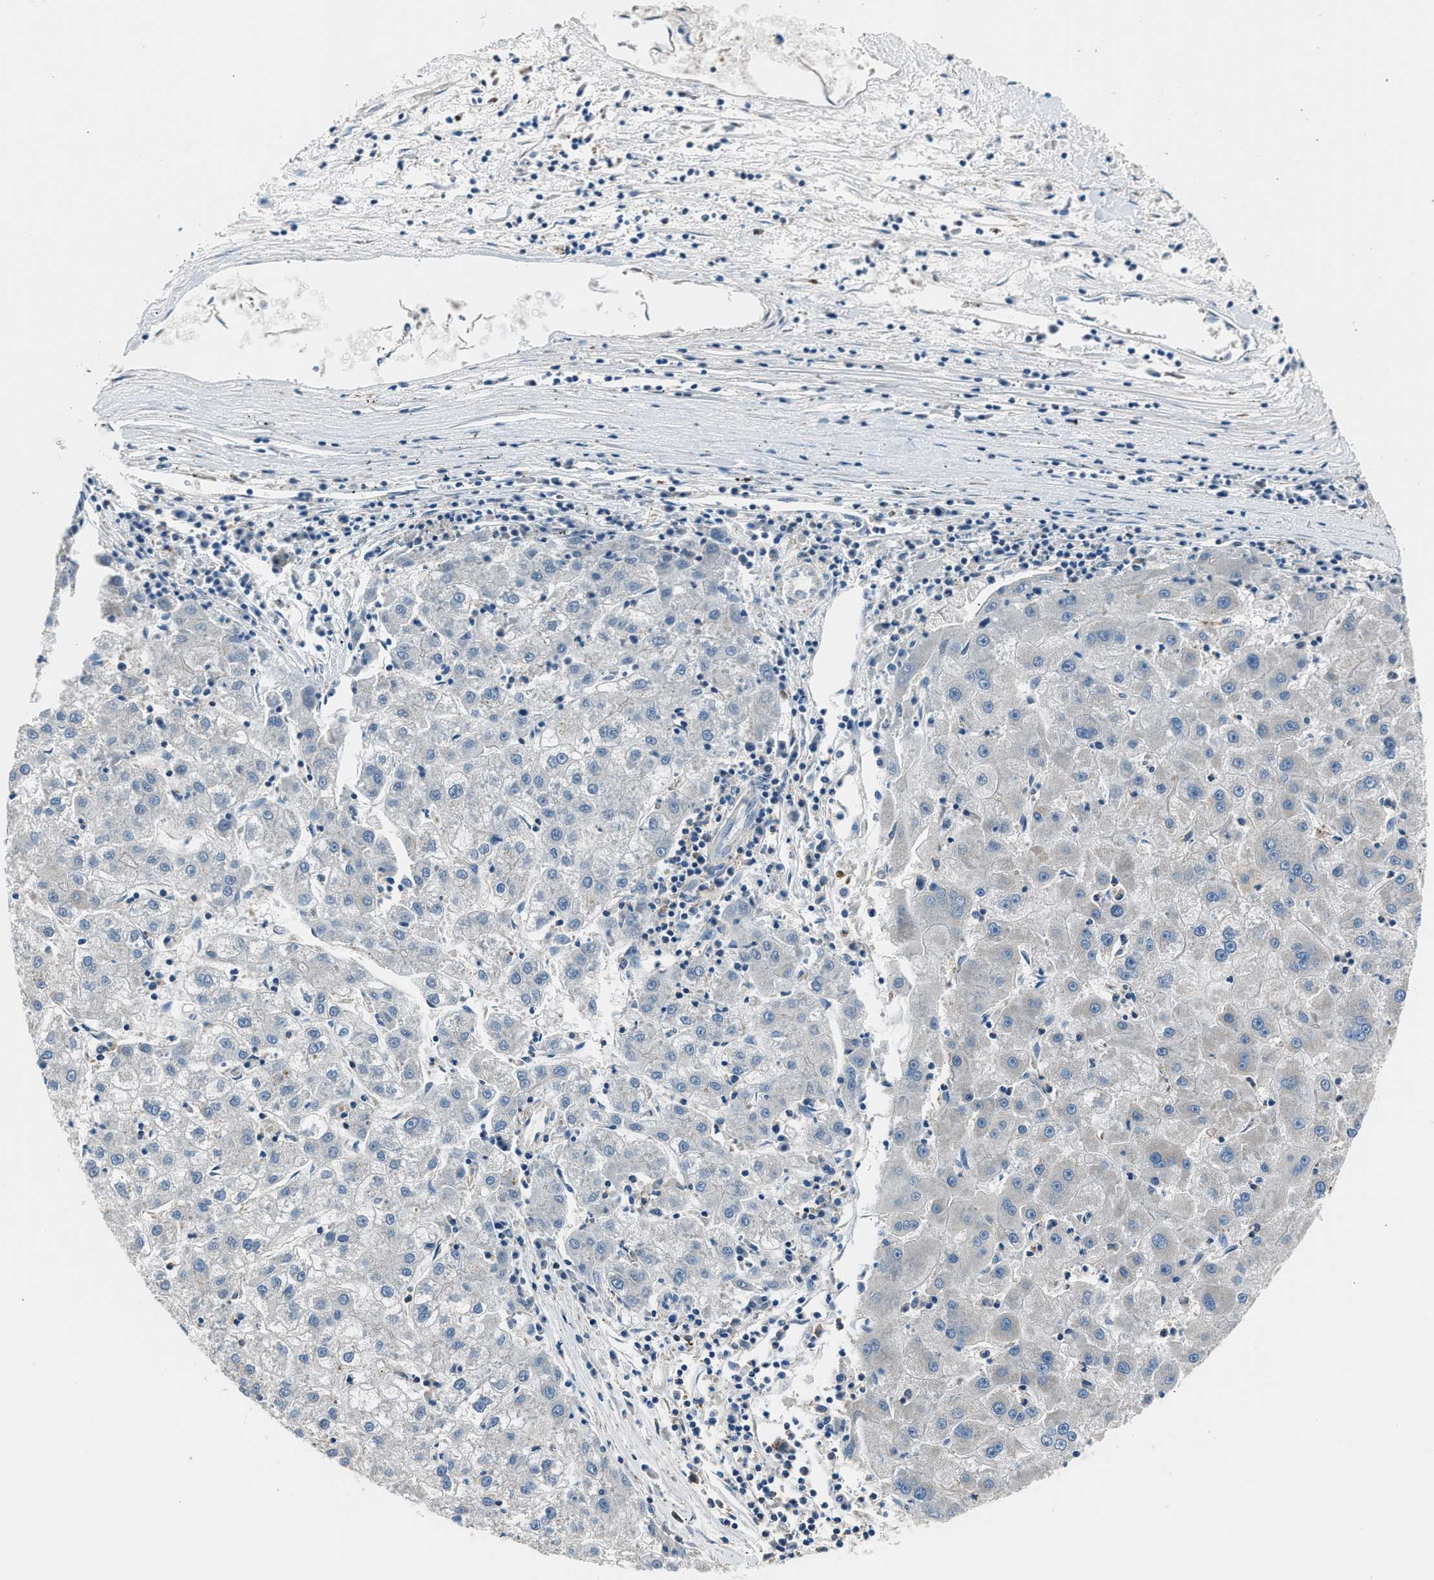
{"staining": {"intensity": "negative", "quantity": "none", "location": "none"}, "tissue": "liver cancer", "cell_type": "Tumor cells", "image_type": "cancer", "snomed": [{"axis": "morphology", "description": "Carcinoma, Hepatocellular, NOS"}, {"axis": "topography", "description": "Liver"}], "caption": "This is a micrograph of immunohistochemistry staining of liver cancer (hepatocellular carcinoma), which shows no positivity in tumor cells.", "gene": "LMLN", "patient": {"sex": "male", "age": 72}}